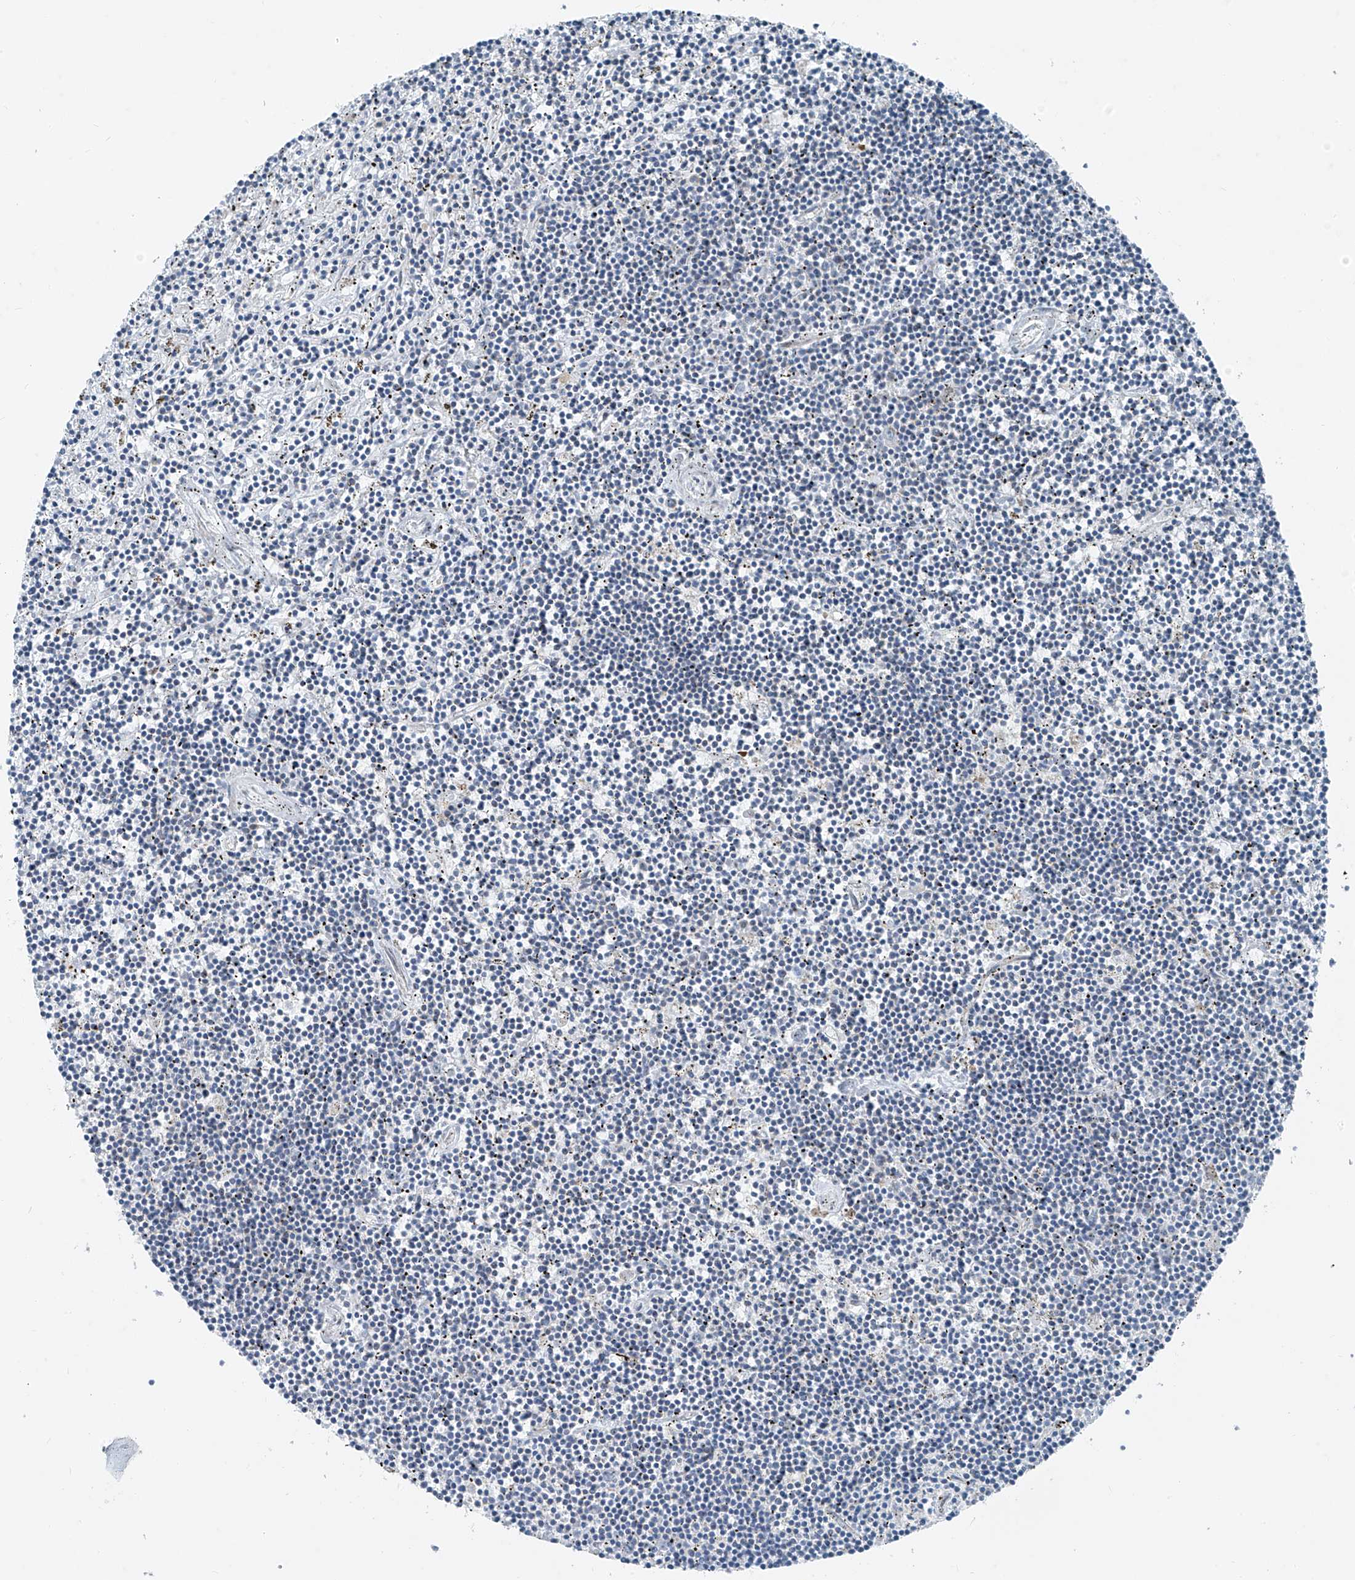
{"staining": {"intensity": "negative", "quantity": "none", "location": "none"}, "tissue": "lymphoma", "cell_type": "Tumor cells", "image_type": "cancer", "snomed": [{"axis": "morphology", "description": "Malignant lymphoma, non-Hodgkin's type, Low grade"}, {"axis": "topography", "description": "Spleen"}], "caption": "A high-resolution histopathology image shows immunohistochemistry staining of malignant lymphoma, non-Hodgkin's type (low-grade), which exhibits no significant staining in tumor cells.", "gene": "PPCS", "patient": {"sex": "male", "age": 76}}